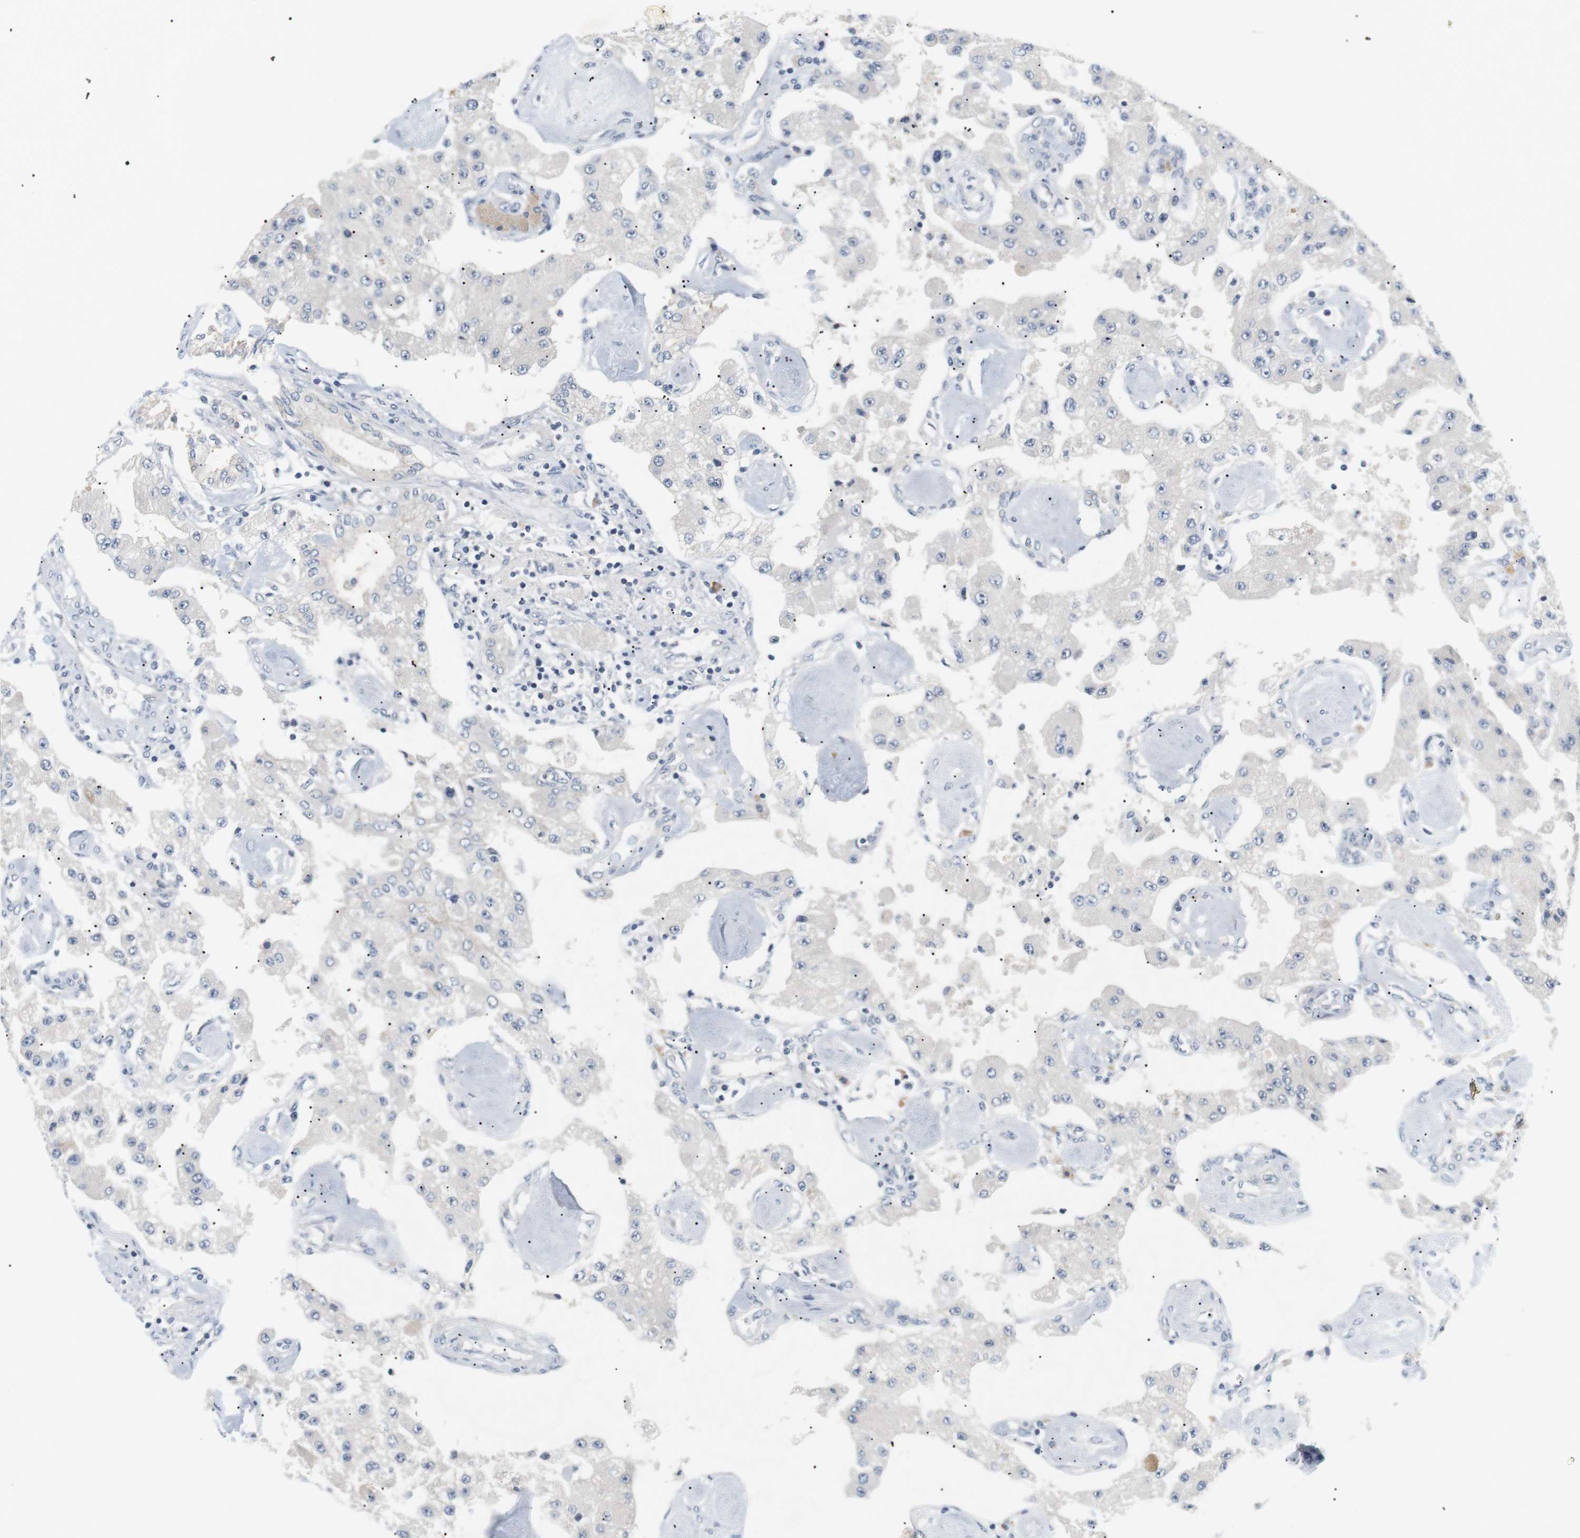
{"staining": {"intensity": "negative", "quantity": "none", "location": "none"}, "tissue": "carcinoid", "cell_type": "Tumor cells", "image_type": "cancer", "snomed": [{"axis": "morphology", "description": "Carcinoid, malignant, NOS"}, {"axis": "topography", "description": "Pancreas"}], "caption": "The histopathology image reveals no staining of tumor cells in carcinoid. The staining was performed using DAB (3,3'-diaminobenzidine) to visualize the protein expression in brown, while the nuclei were stained in blue with hematoxylin (Magnification: 20x).", "gene": "EVA1C", "patient": {"sex": "male", "age": 41}}